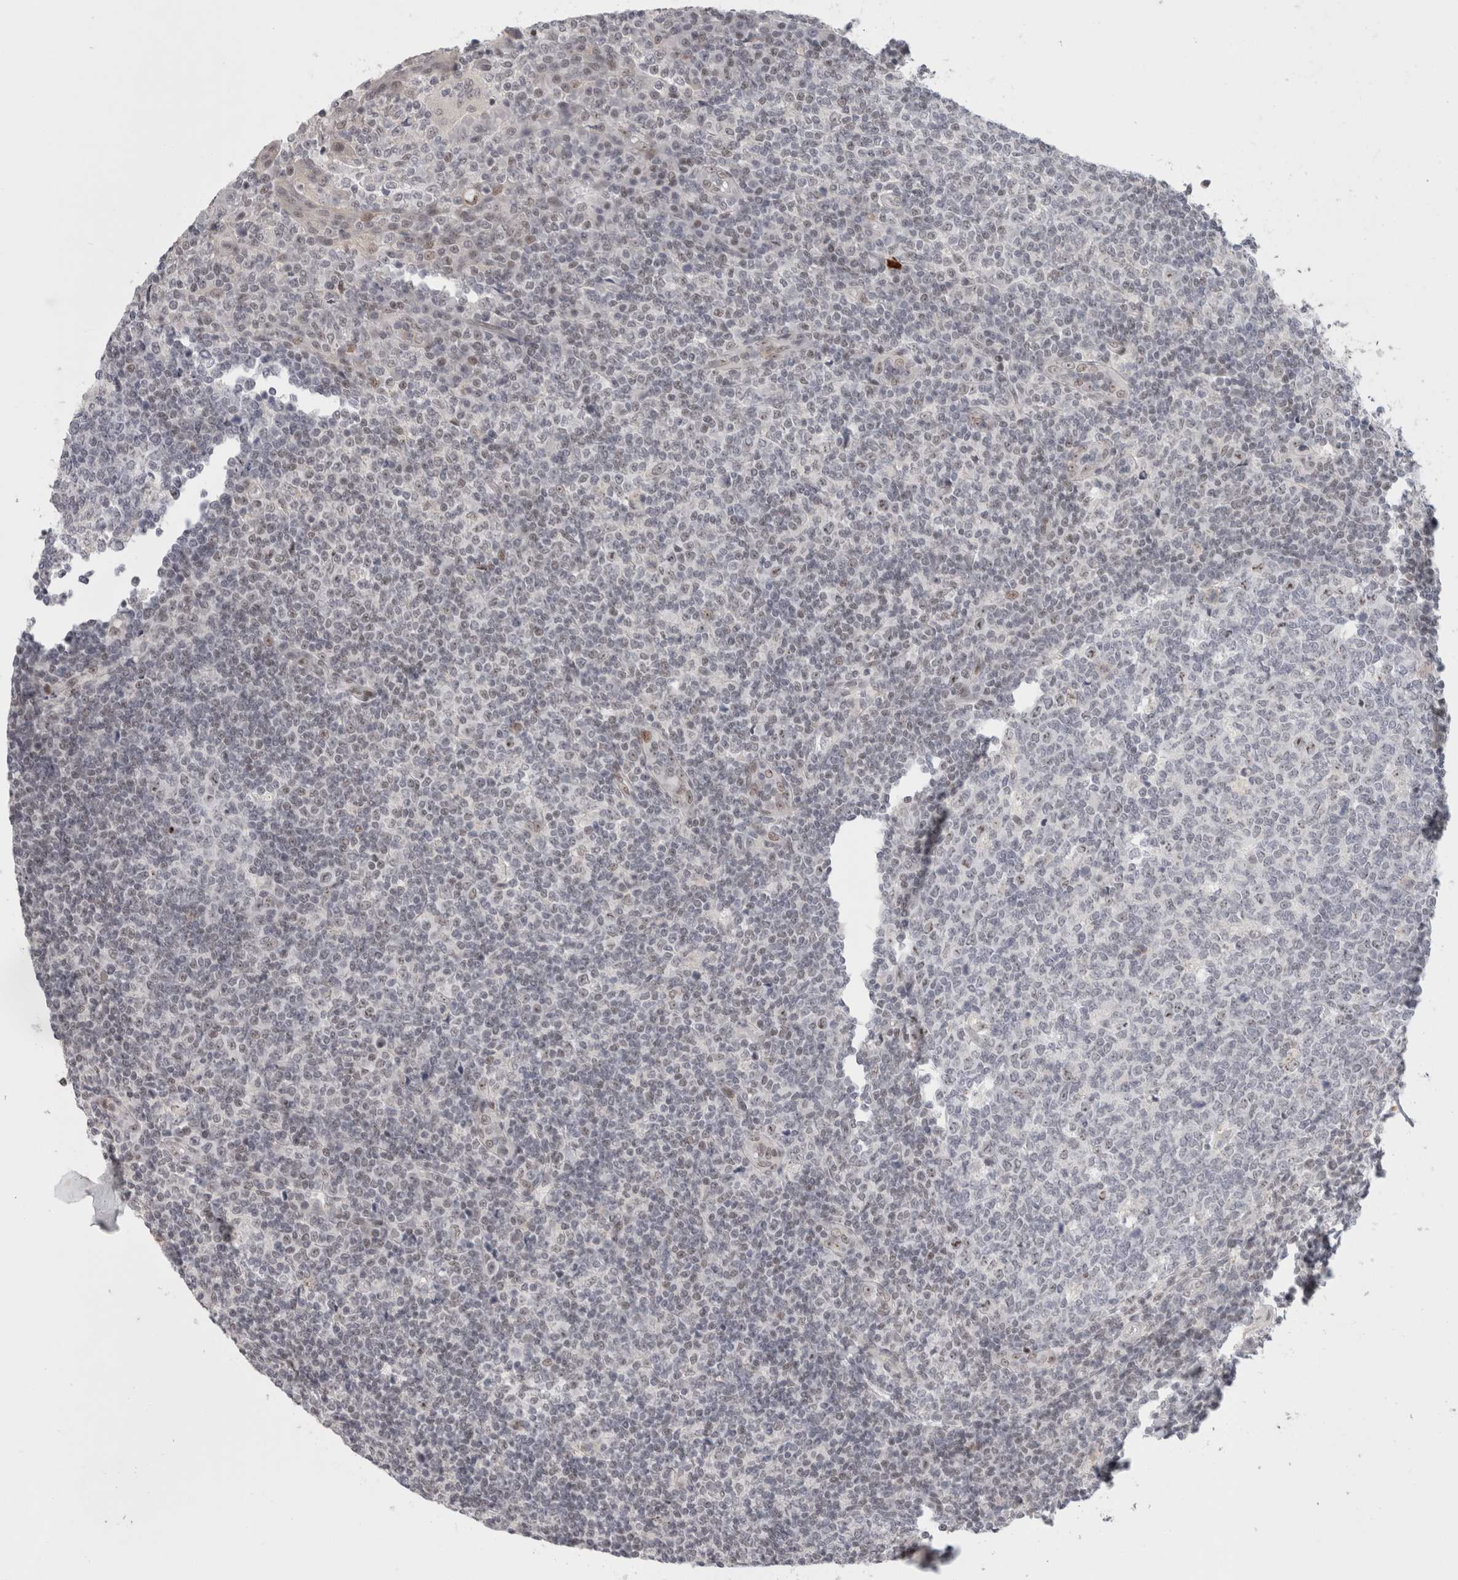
{"staining": {"intensity": "weak", "quantity": "<25%", "location": "nuclear"}, "tissue": "tonsil", "cell_type": "Germinal center cells", "image_type": "normal", "snomed": [{"axis": "morphology", "description": "Normal tissue, NOS"}, {"axis": "topography", "description": "Tonsil"}], "caption": "High magnification brightfield microscopy of unremarkable tonsil stained with DAB (3,3'-diaminobenzidine) (brown) and counterstained with hematoxylin (blue): germinal center cells show no significant expression. The staining was performed using DAB (3,3'-diaminobenzidine) to visualize the protein expression in brown, while the nuclei were stained in blue with hematoxylin (Magnification: 20x).", "gene": "SENP6", "patient": {"sex": "female", "age": 19}}